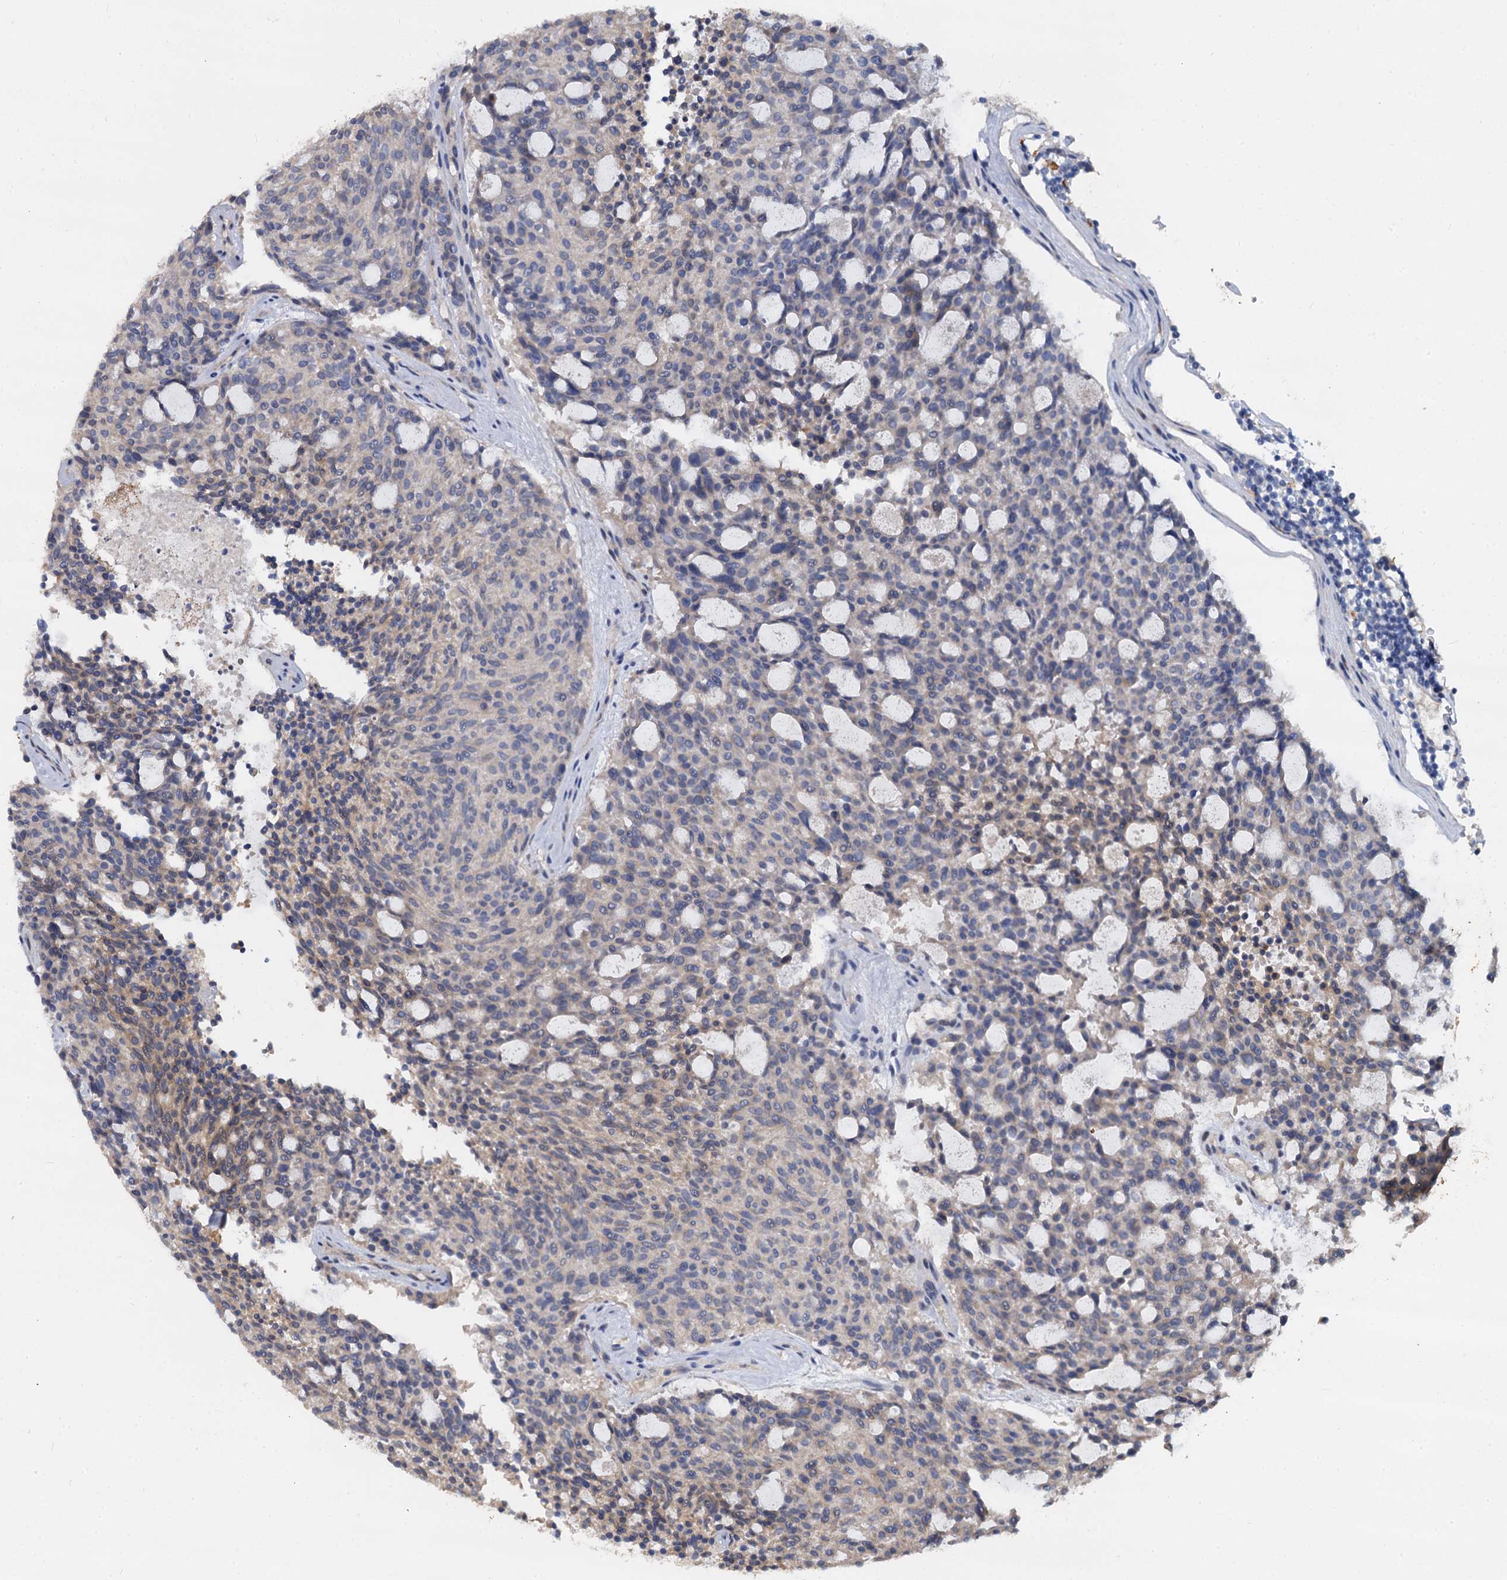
{"staining": {"intensity": "weak", "quantity": "<25%", "location": "cytoplasmic/membranous"}, "tissue": "carcinoid", "cell_type": "Tumor cells", "image_type": "cancer", "snomed": [{"axis": "morphology", "description": "Carcinoid, malignant, NOS"}, {"axis": "topography", "description": "Pancreas"}], "caption": "A high-resolution photomicrograph shows IHC staining of carcinoid (malignant), which shows no significant positivity in tumor cells. (DAB (3,3'-diaminobenzidine) IHC with hematoxylin counter stain).", "gene": "CCDC184", "patient": {"sex": "female", "age": 54}}